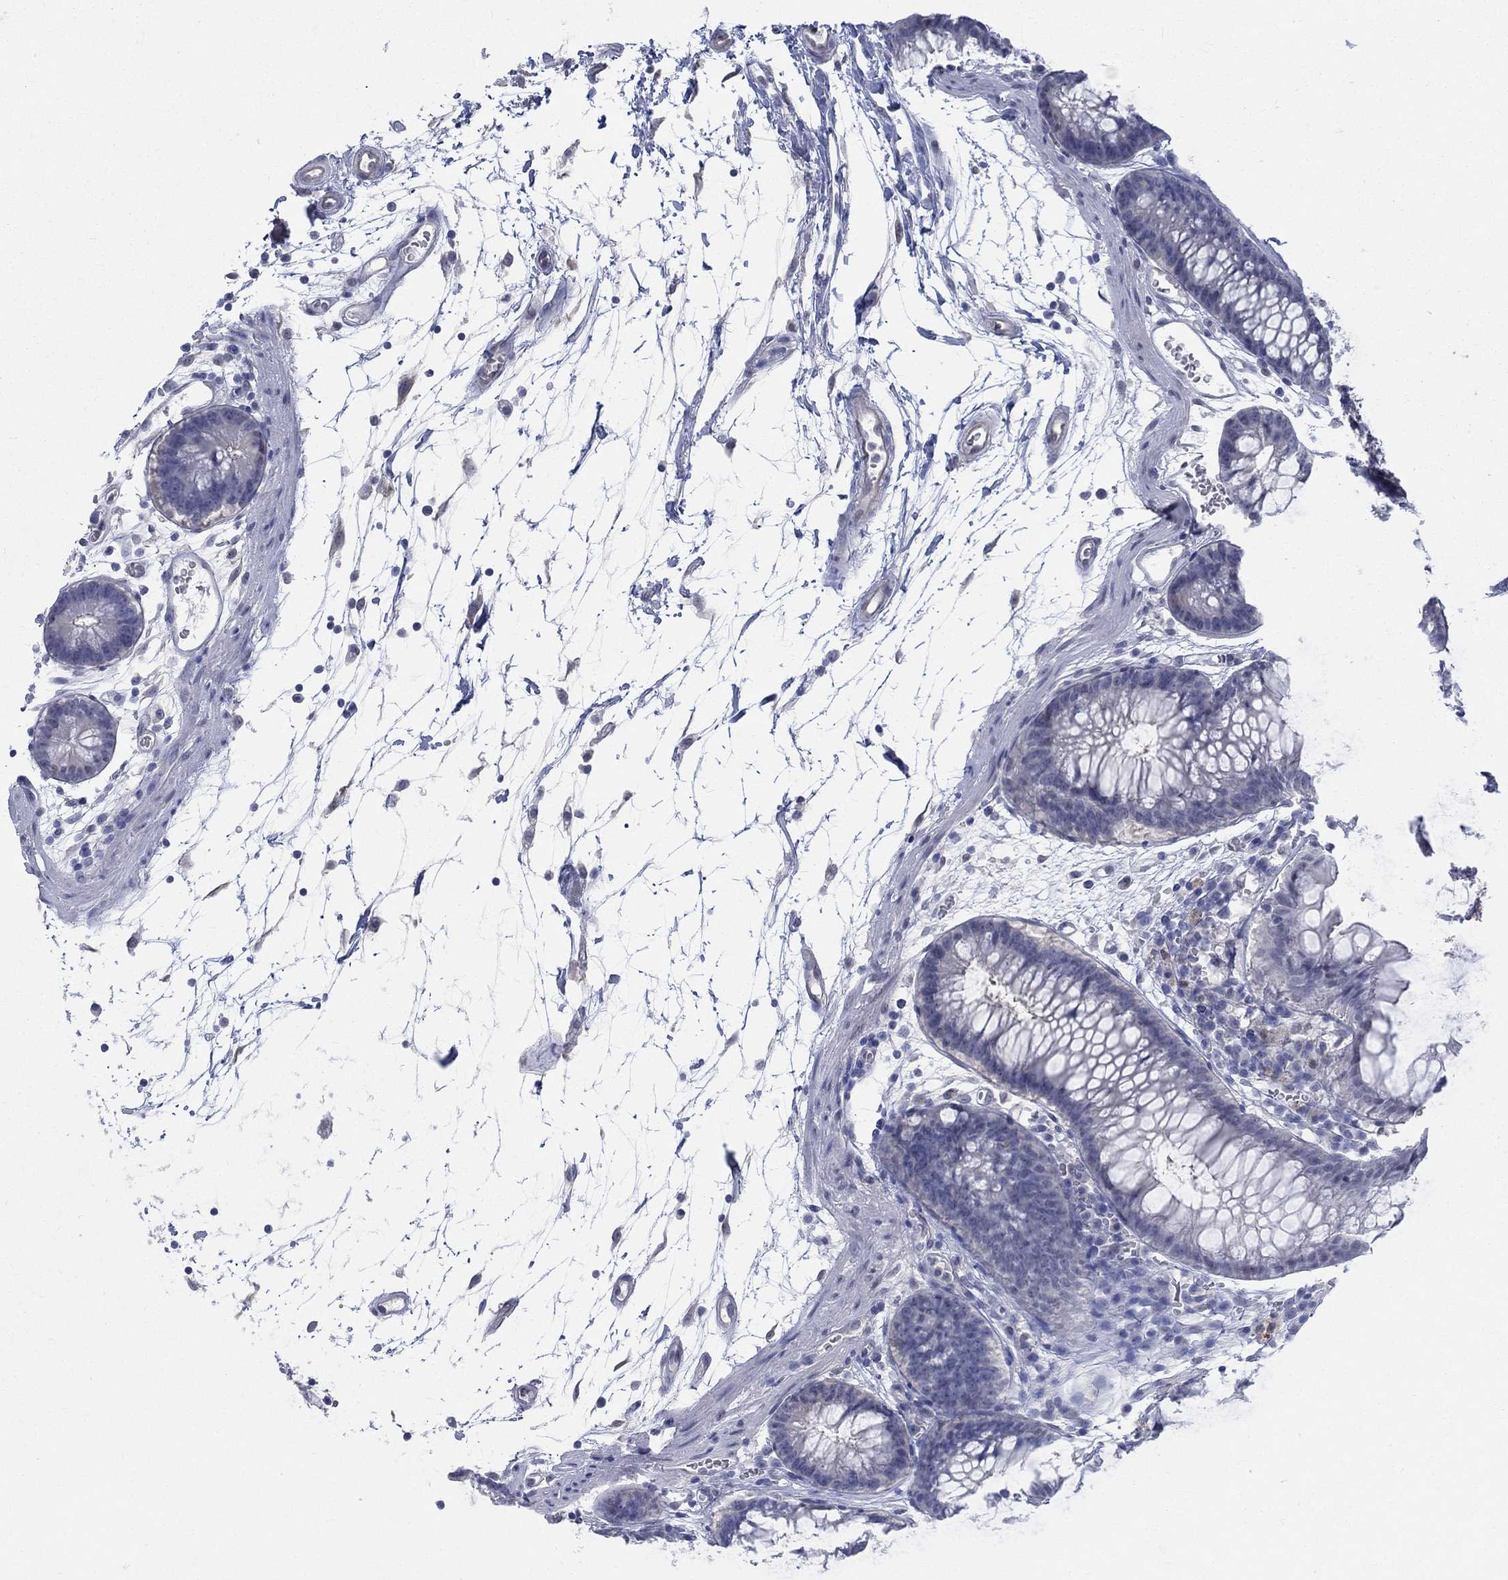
{"staining": {"intensity": "negative", "quantity": "none", "location": "none"}, "tissue": "colon", "cell_type": "Endothelial cells", "image_type": "normal", "snomed": [{"axis": "morphology", "description": "Normal tissue, NOS"}, {"axis": "morphology", "description": "Adenocarcinoma, NOS"}, {"axis": "topography", "description": "Colon"}], "caption": "A high-resolution micrograph shows immunohistochemistry (IHC) staining of normal colon, which demonstrates no significant positivity in endothelial cells. Brightfield microscopy of IHC stained with DAB (3,3'-diaminobenzidine) (brown) and hematoxylin (blue), captured at high magnification.", "gene": "EGFLAM", "patient": {"sex": "male", "age": 65}}